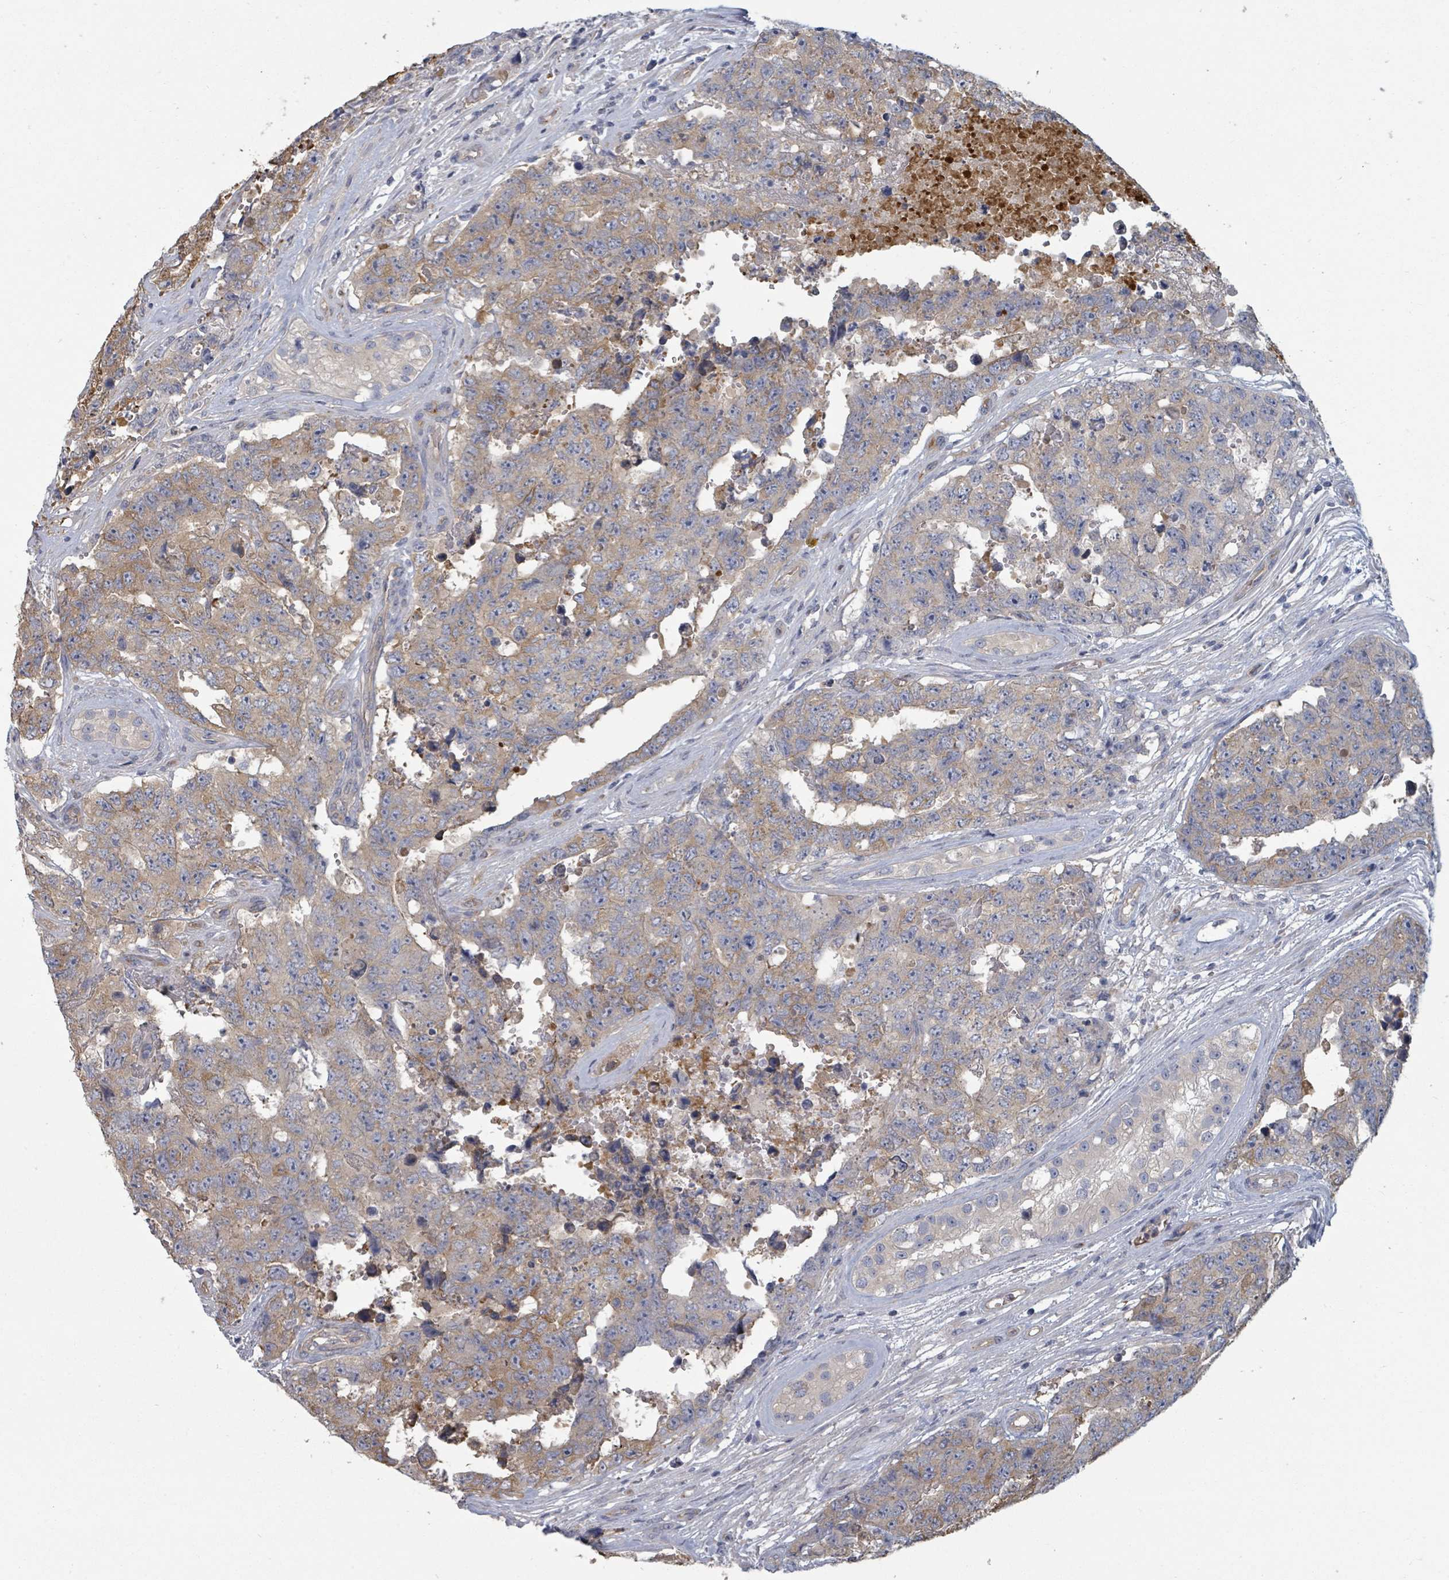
{"staining": {"intensity": "weak", "quantity": "25%-75%", "location": "cytoplasmic/membranous"}, "tissue": "testis cancer", "cell_type": "Tumor cells", "image_type": "cancer", "snomed": [{"axis": "morphology", "description": "Normal tissue, NOS"}, {"axis": "morphology", "description": "Carcinoma, Embryonal, NOS"}, {"axis": "topography", "description": "Testis"}, {"axis": "topography", "description": "Epididymis"}], "caption": "Immunohistochemical staining of embryonal carcinoma (testis) exhibits weak cytoplasmic/membranous protein positivity in approximately 25%-75% of tumor cells. (DAB (3,3'-diaminobenzidine) = brown stain, brightfield microscopy at high magnification).", "gene": "PLAUR", "patient": {"sex": "male", "age": 25}}